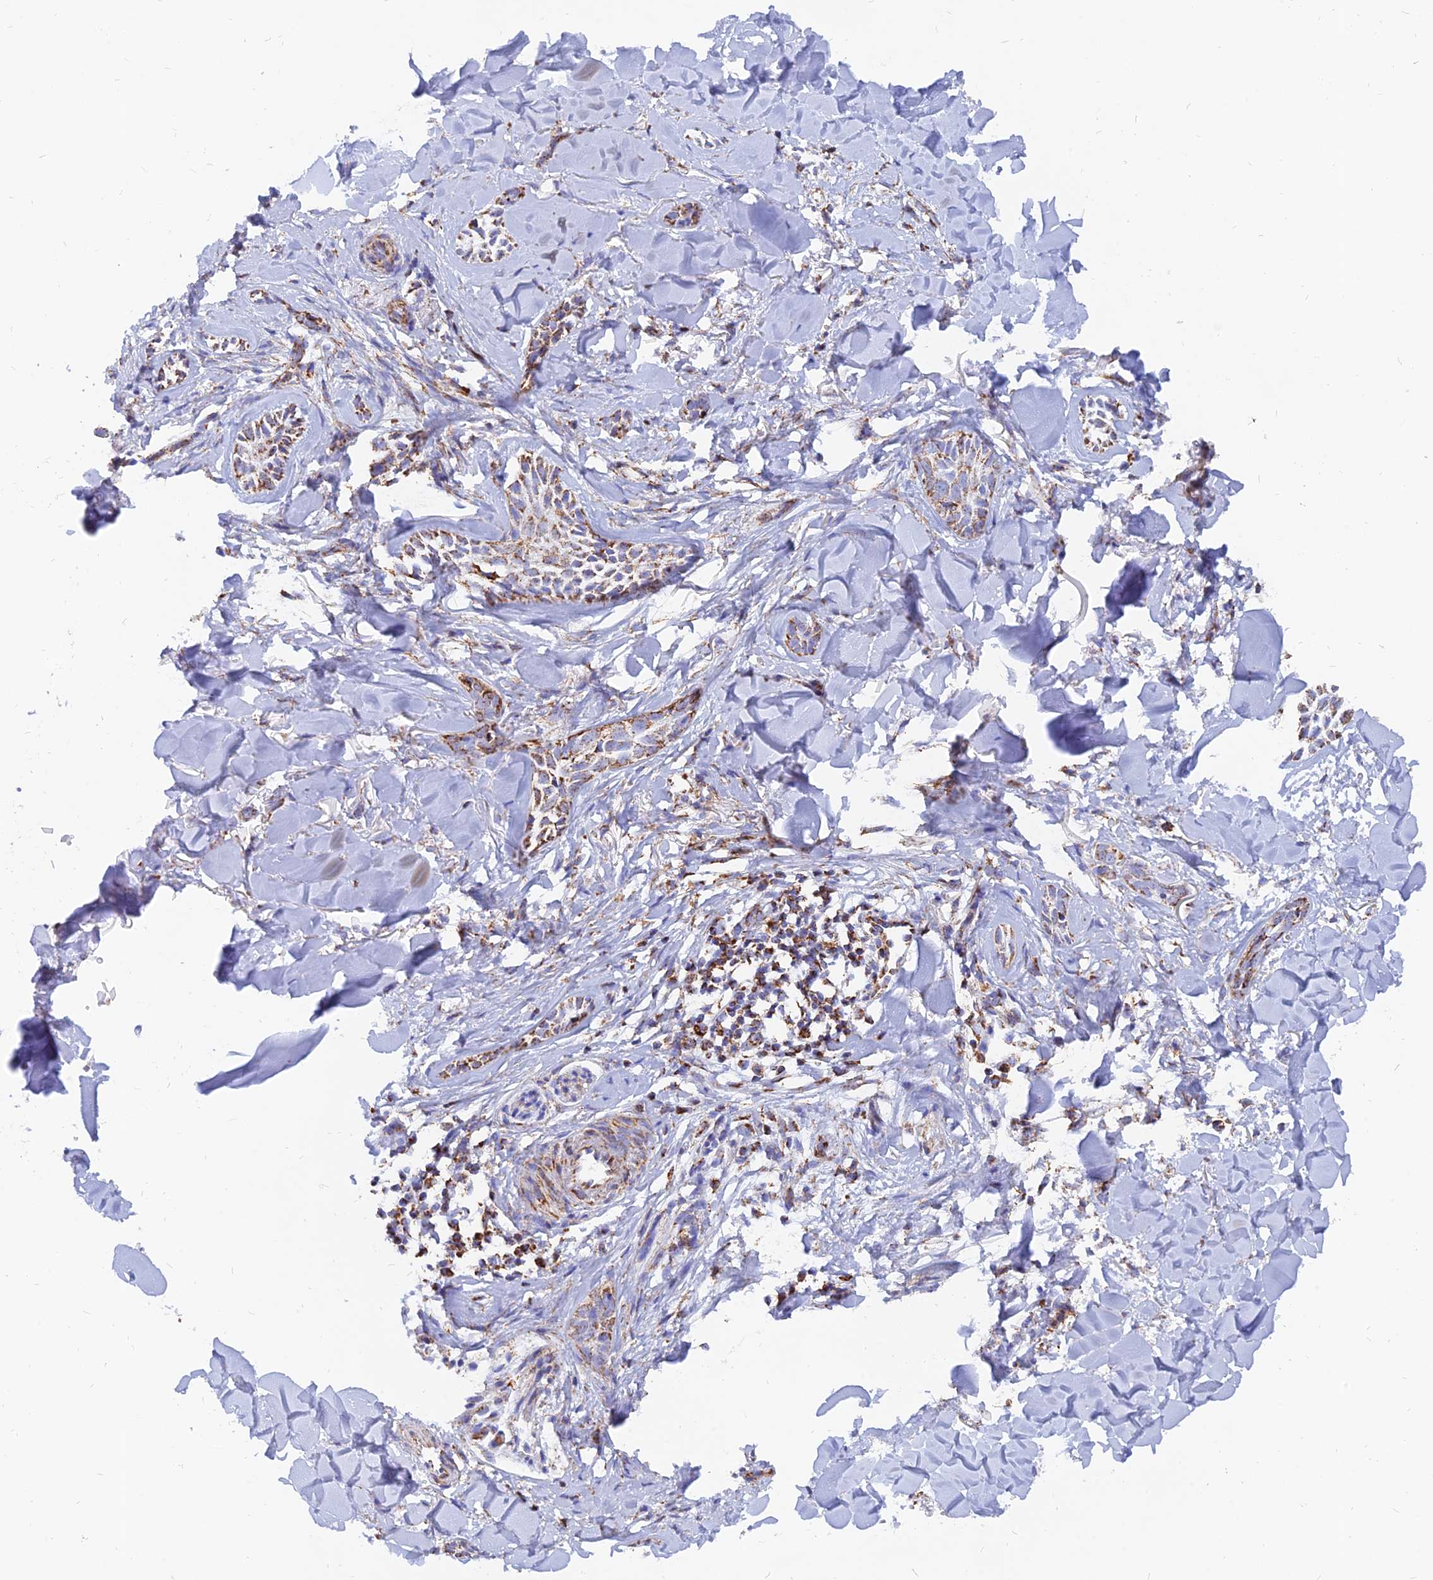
{"staining": {"intensity": "moderate", "quantity": ">75%", "location": "cytoplasmic/membranous"}, "tissue": "skin cancer", "cell_type": "Tumor cells", "image_type": "cancer", "snomed": [{"axis": "morphology", "description": "Basal cell carcinoma"}, {"axis": "topography", "description": "Skin"}], "caption": "Immunohistochemical staining of skin basal cell carcinoma demonstrates medium levels of moderate cytoplasmic/membranous expression in about >75% of tumor cells.", "gene": "NDUFB6", "patient": {"sex": "female", "age": 59}}